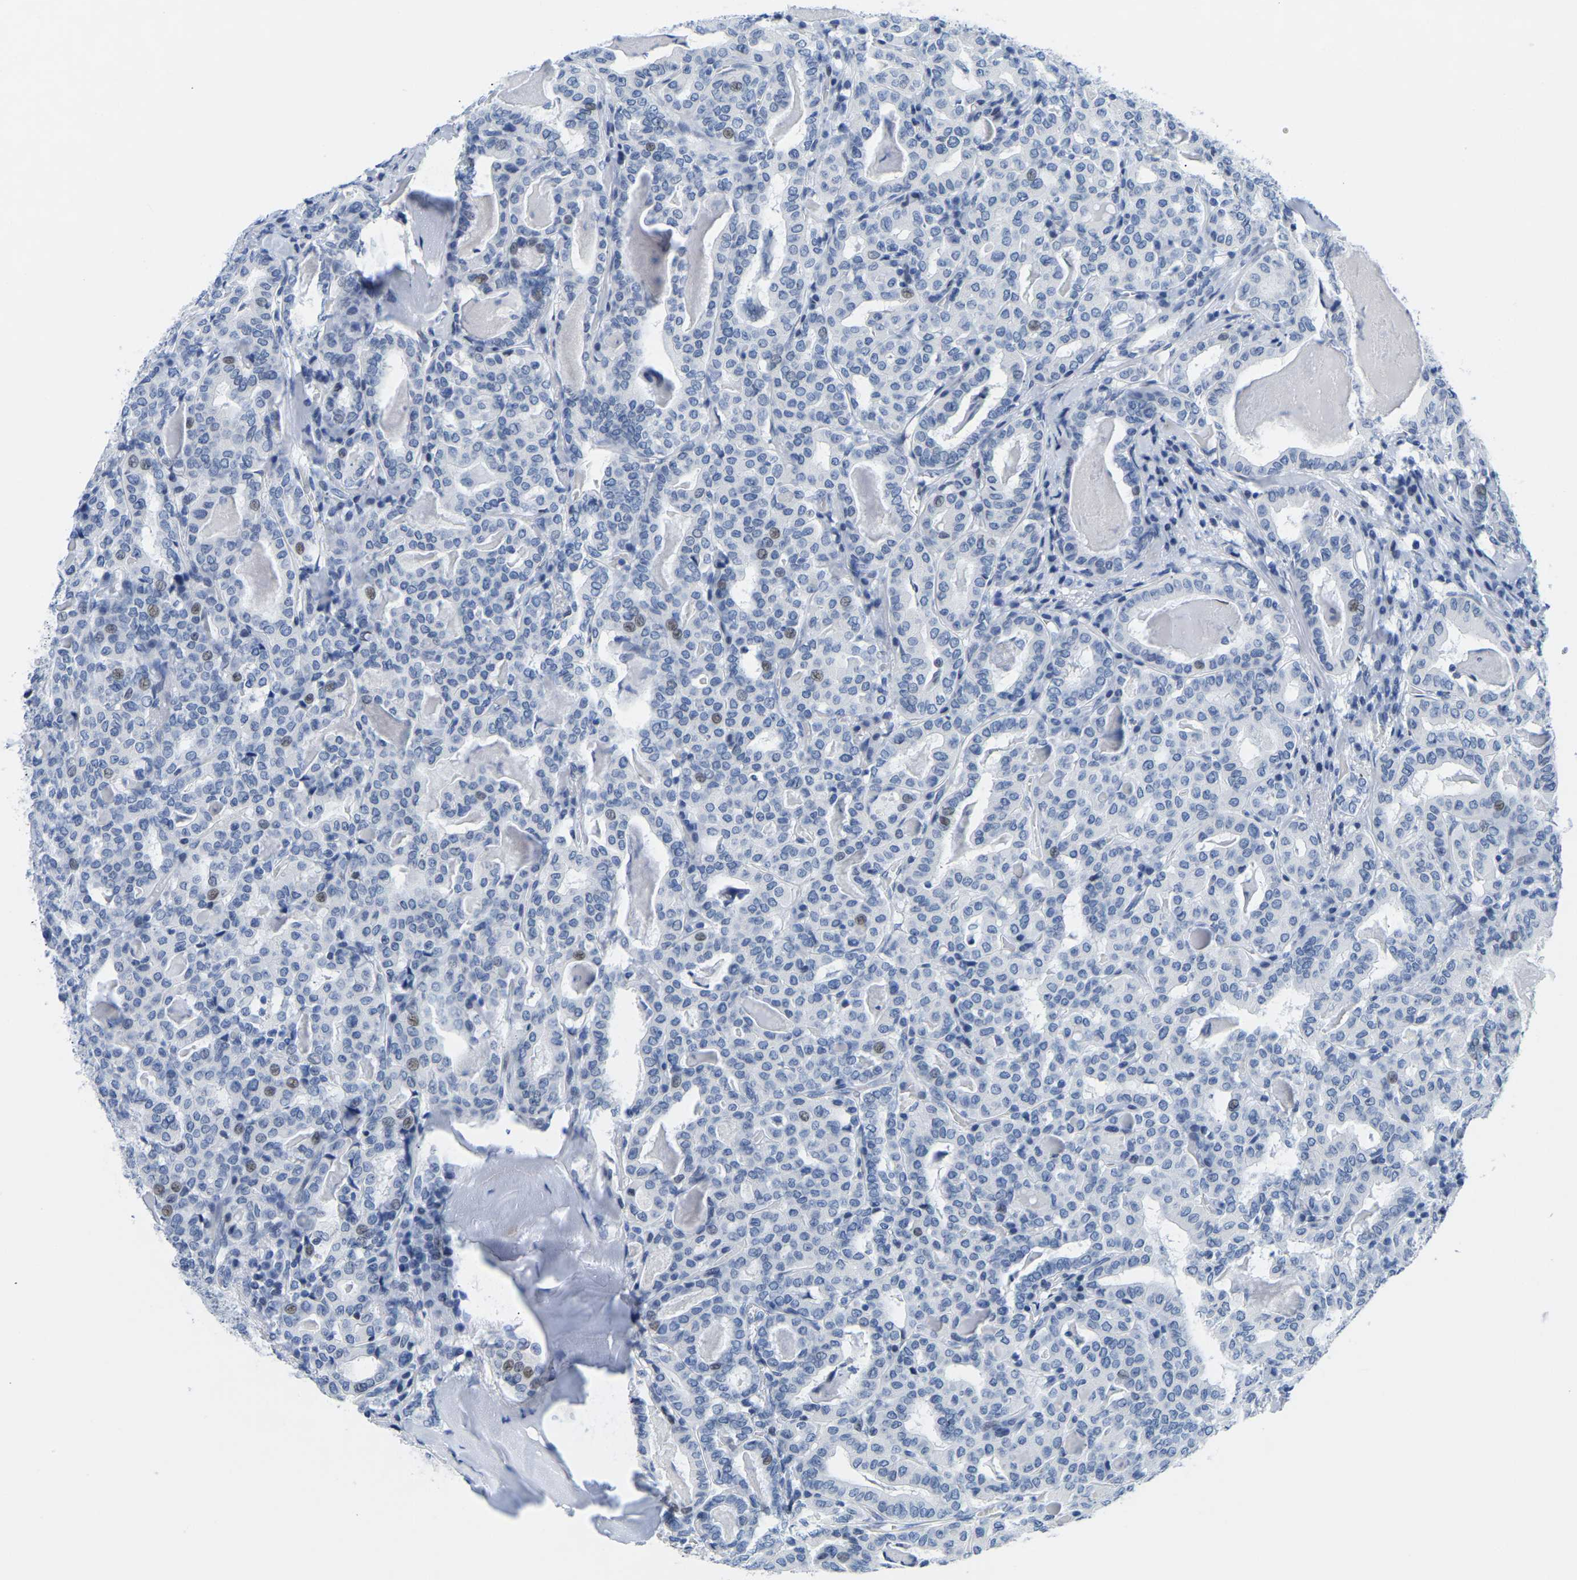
{"staining": {"intensity": "weak", "quantity": "<25%", "location": "nuclear"}, "tissue": "thyroid cancer", "cell_type": "Tumor cells", "image_type": "cancer", "snomed": [{"axis": "morphology", "description": "Papillary adenocarcinoma, NOS"}, {"axis": "topography", "description": "Thyroid gland"}], "caption": "Immunohistochemical staining of thyroid cancer (papillary adenocarcinoma) exhibits no significant positivity in tumor cells. (DAB IHC visualized using brightfield microscopy, high magnification).", "gene": "UPK3A", "patient": {"sex": "female", "age": 42}}